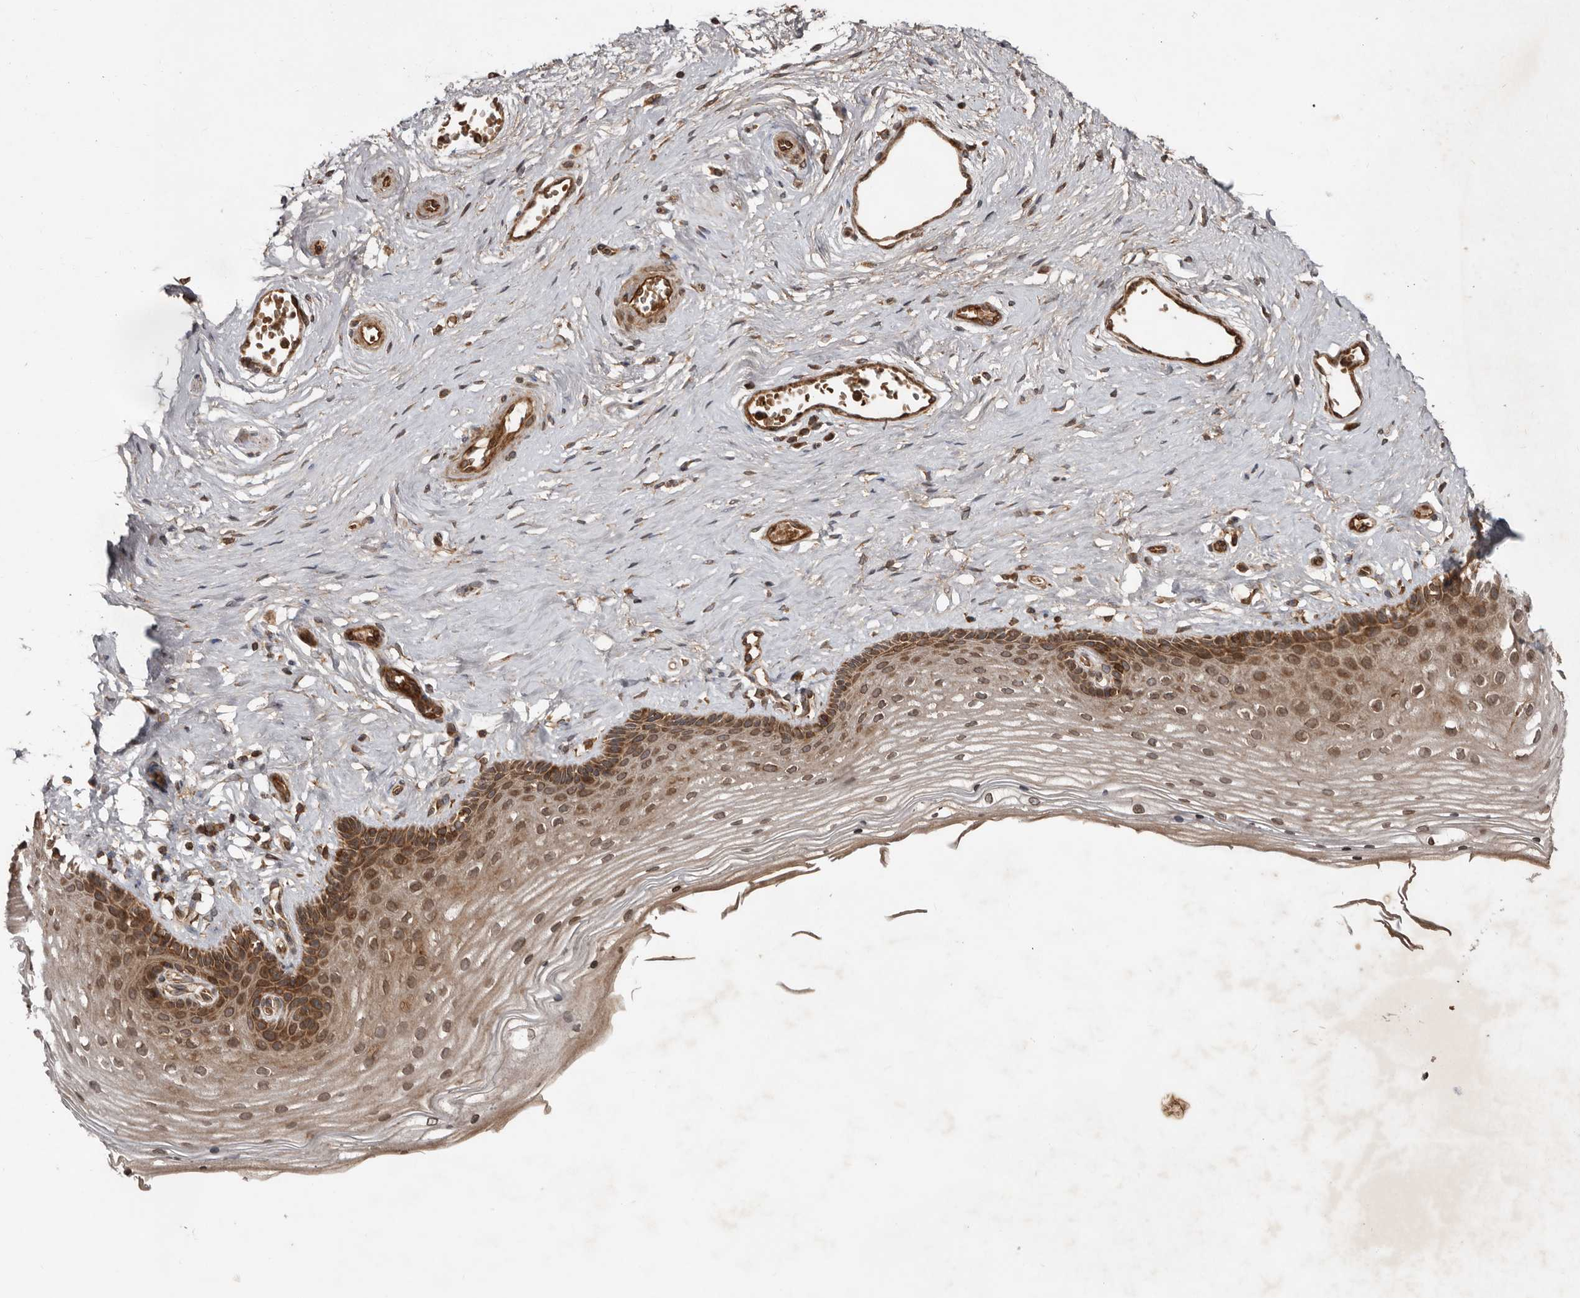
{"staining": {"intensity": "moderate", "quantity": ">75%", "location": "cytoplasmic/membranous,nuclear"}, "tissue": "vagina", "cell_type": "Squamous epithelial cells", "image_type": "normal", "snomed": [{"axis": "morphology", "description": "Normal tissue, NOS"}, {"axis": "topography", "description": "Vagina"}], "caption": "This micrograph displays IHC staining of benign human vagina, with medium moderate cytoplasmic/membranous,nuclear expression in about >75% of squamous epithelial cells.", "gene": "STK36", "patient": {"sex": "female", "age": 46}}